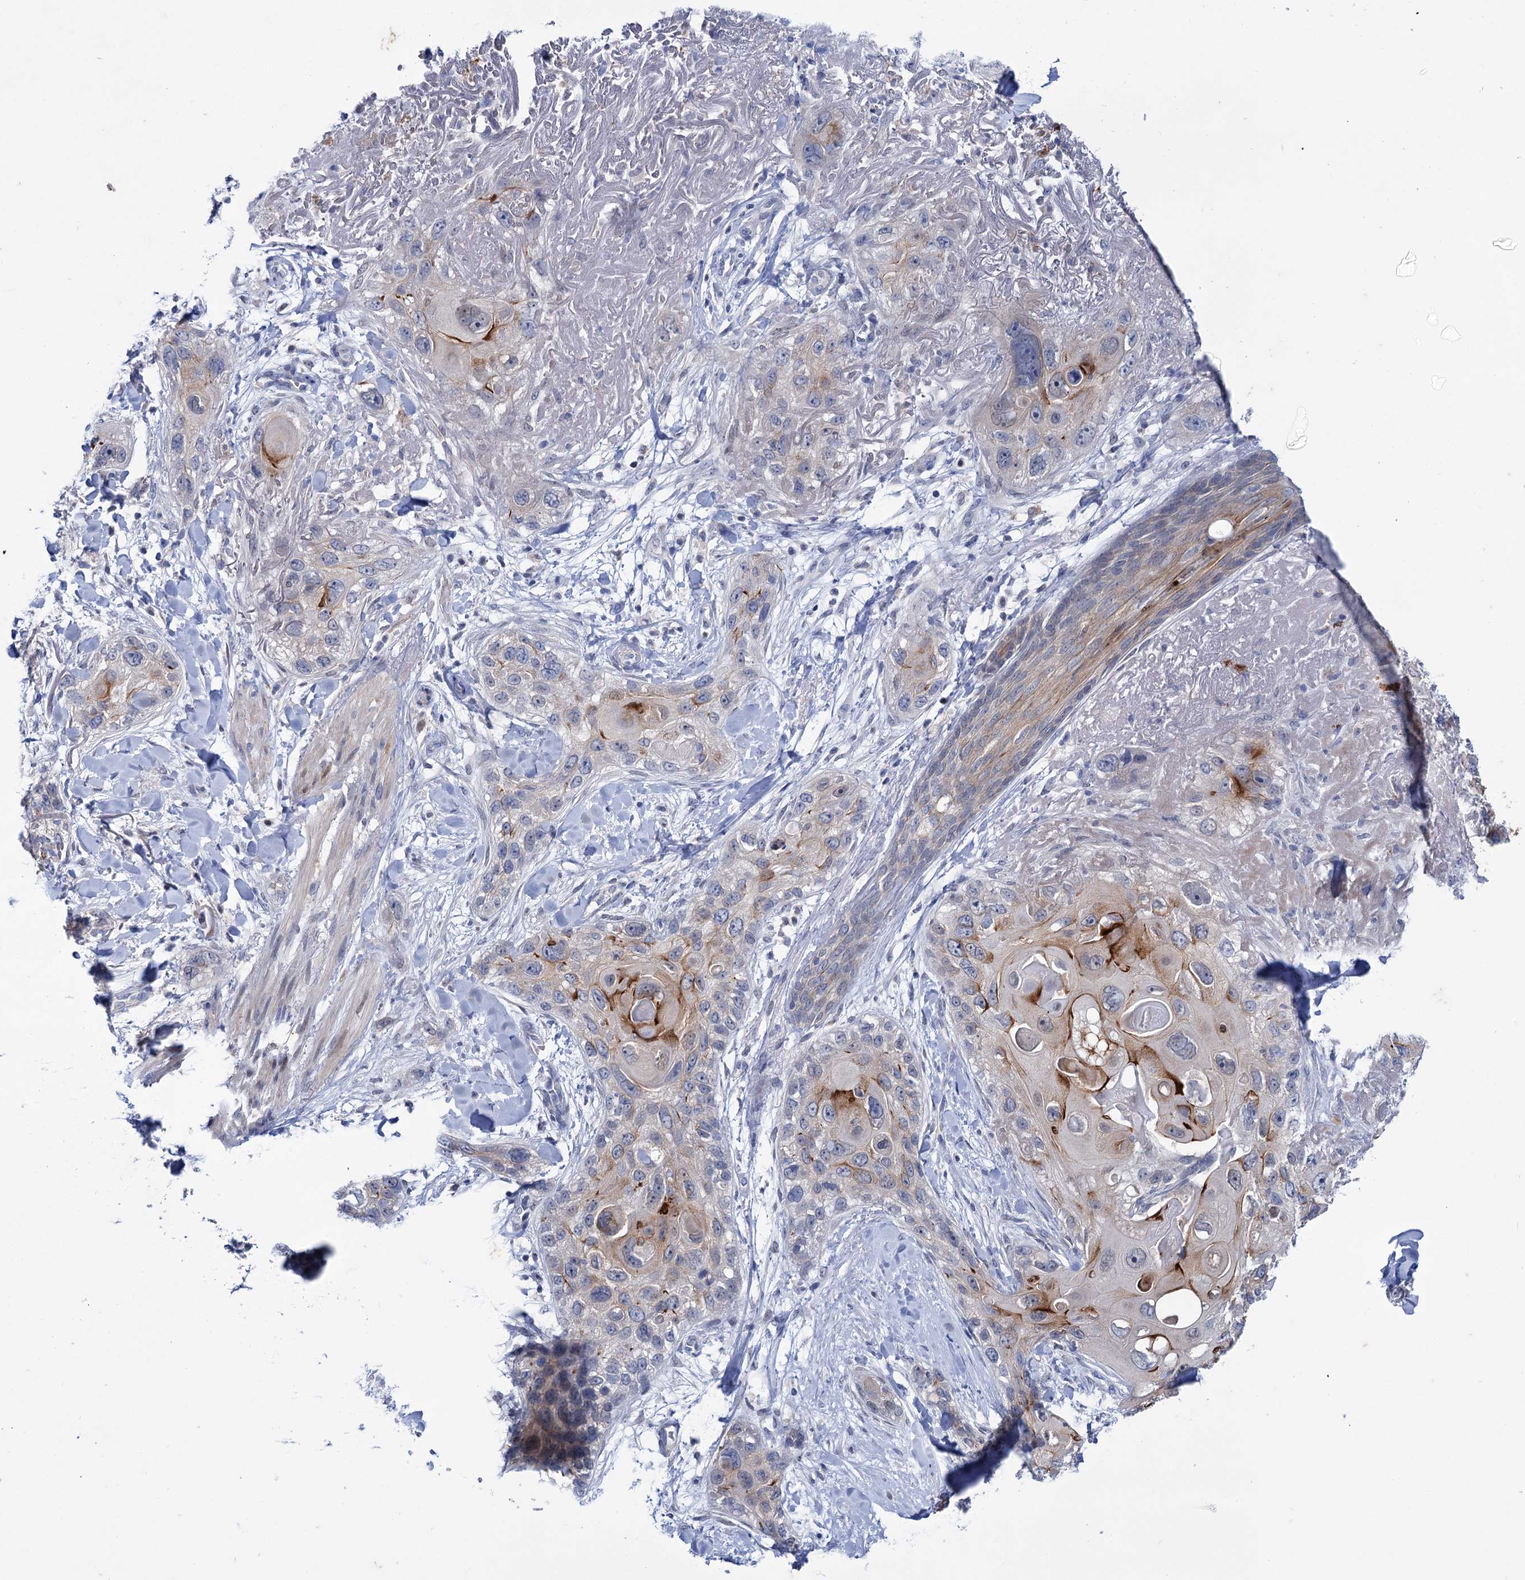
{"staining": {"intensity": "moderate", "quantity": "<25%", "location": "cytoplasmic/membranous"}, "tissue": "skin cancer", "cell_type": "Tumor cells", "image_type": "cancer", "snomed": [{"axis": "morphology", "description": "Normal tissue, NOS"}, {"axis": "morphology", "description": "Squamous cell carcinoma, NOS"}, {"axis": "topography", "description": "Skin"}], "caption": "An image showing moderate cytoplasmic/membranous staining in approximately <25% of tumor cells in skin cancer (squamous cell carcinoma), as visualized by brown immunohistochemical staining.", "gene": "MID1IP1", "patient": {"sex": "male", "age": 72}}